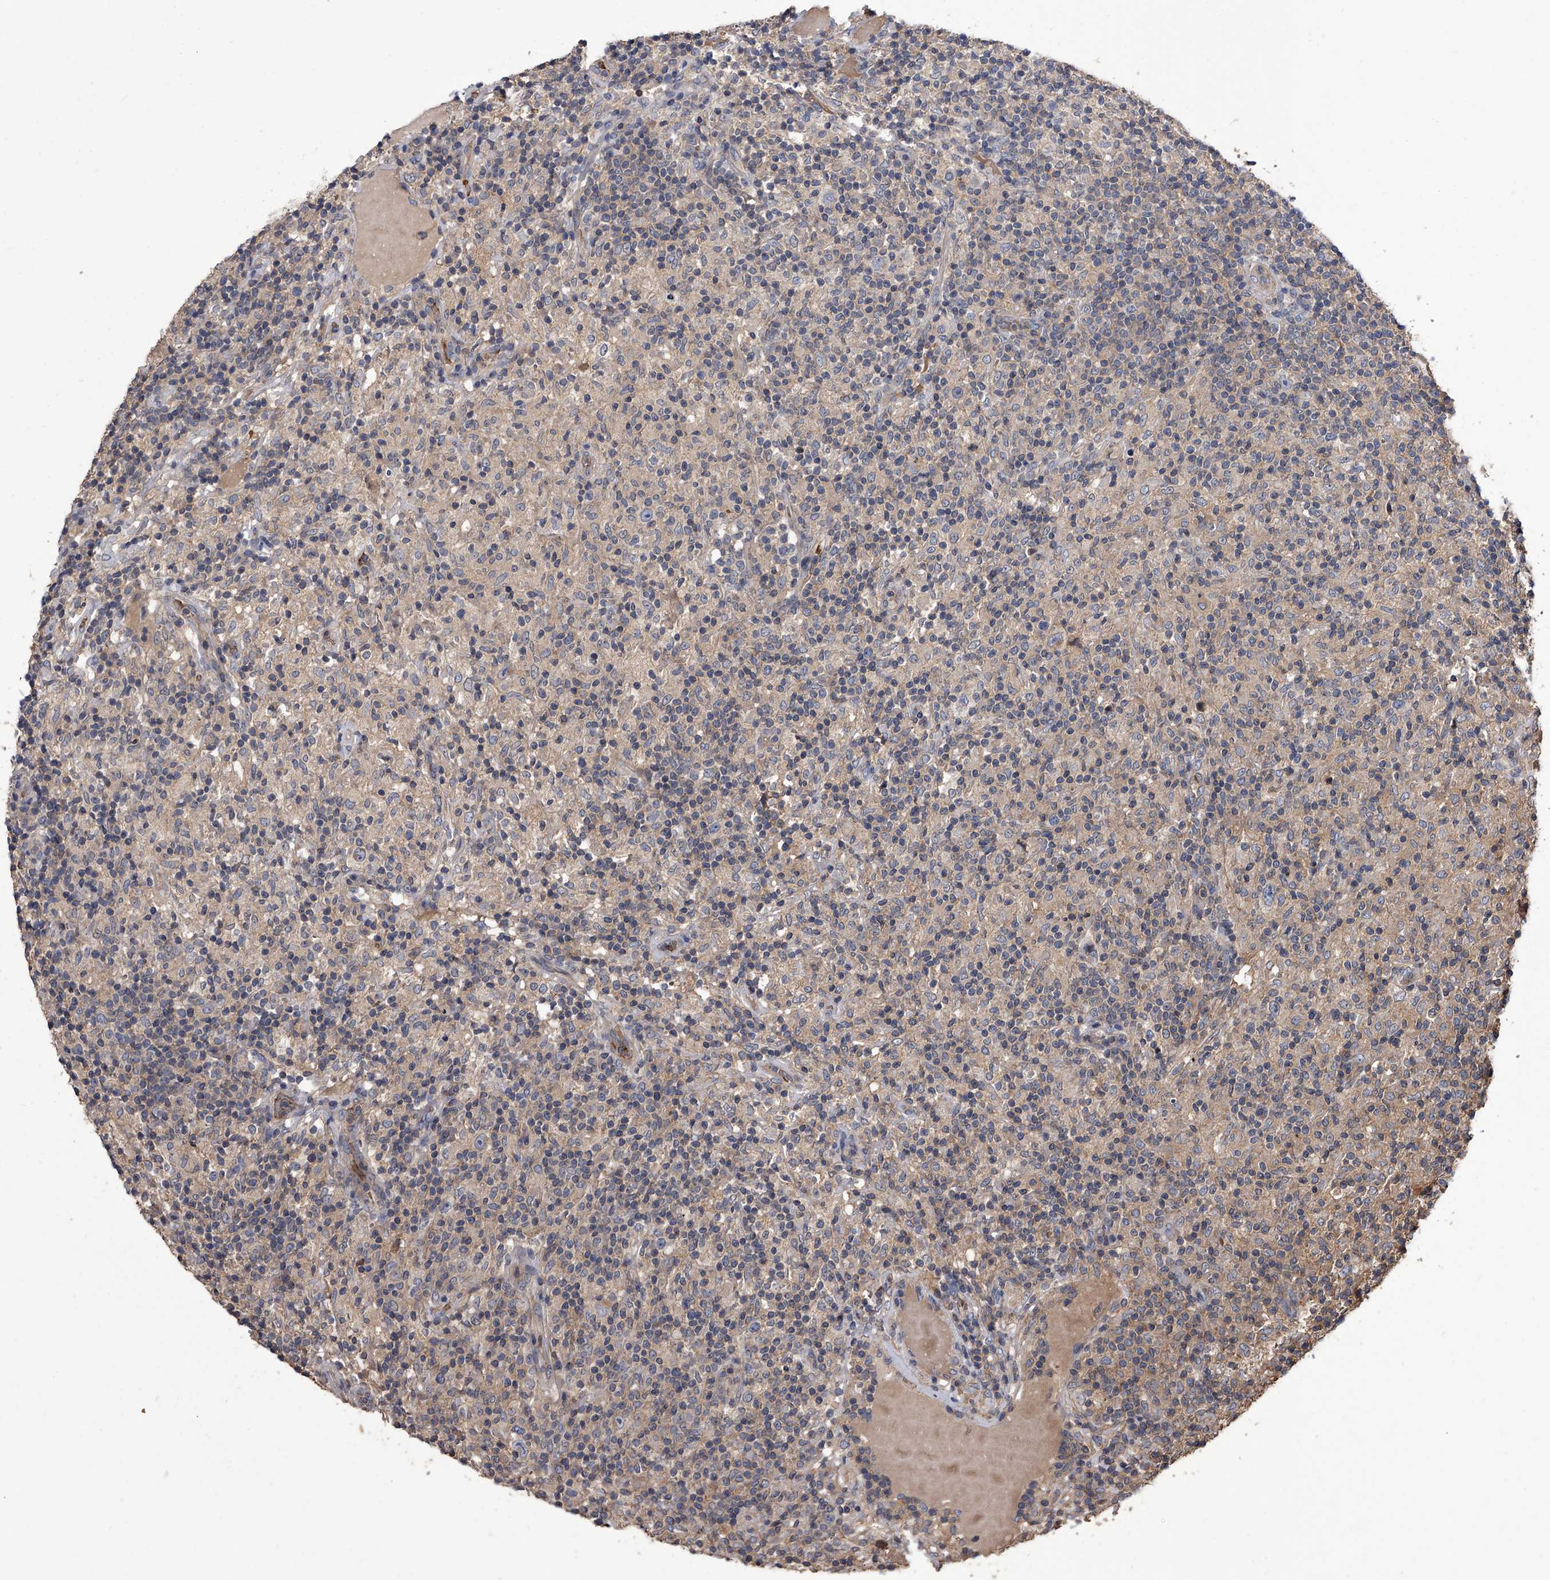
{"staining": {"intensity": "negative", "quantity": "none", "location": "none"}, "tissue": "lymphoma", "cell_type": "Tumor cells", "image_type": "cancer", "snomed": [{"axis": "morphology", "description": "Hodgkin's disease, NOS"}, {"axis": "topography", "description": "Lymph node"}], "caption": "Protein analysis of lymphoma demonstrates no significant expression in tumor cells.", "gene": "STK36", "patient": {"sex": "male", "age": 70}}